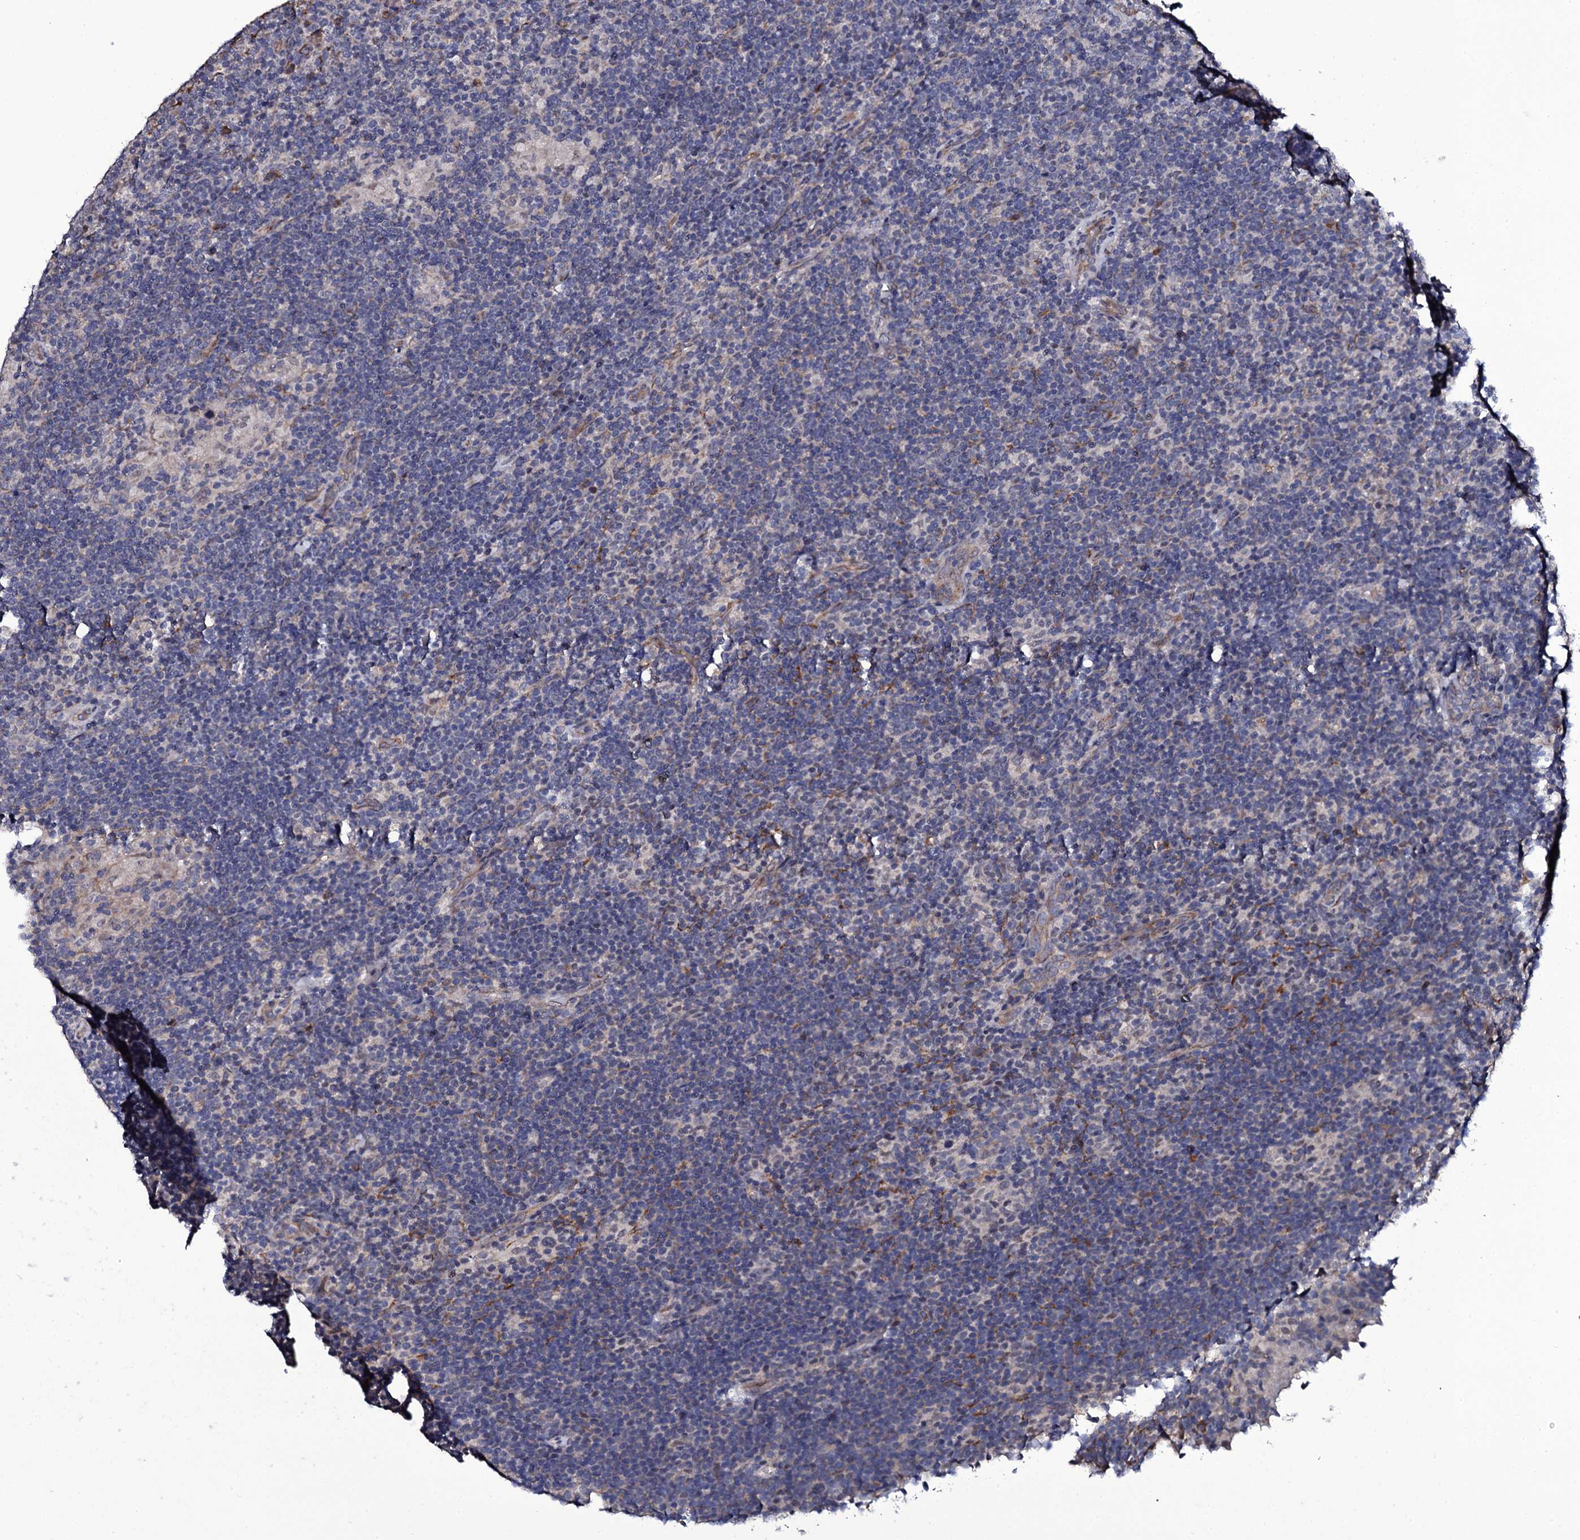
{"staining": {"intensity": "negative", "quantity": "none", "location": "none"}, "tissue": "lymphoma", "cell_type": "Tumor cells", "image_type": "cancer", "snomed": [{"axis": "morphology", "description": "Hodgkin's disease, NOS"}, {"axis": "topography", "description": "Lymph node"}], "caption": "The immunohistochemistry image has no significant expression in tumor cells of lymphoma tissue.", "gene": "GAREM1", "patient": {"sex": "female", "age": 57}}